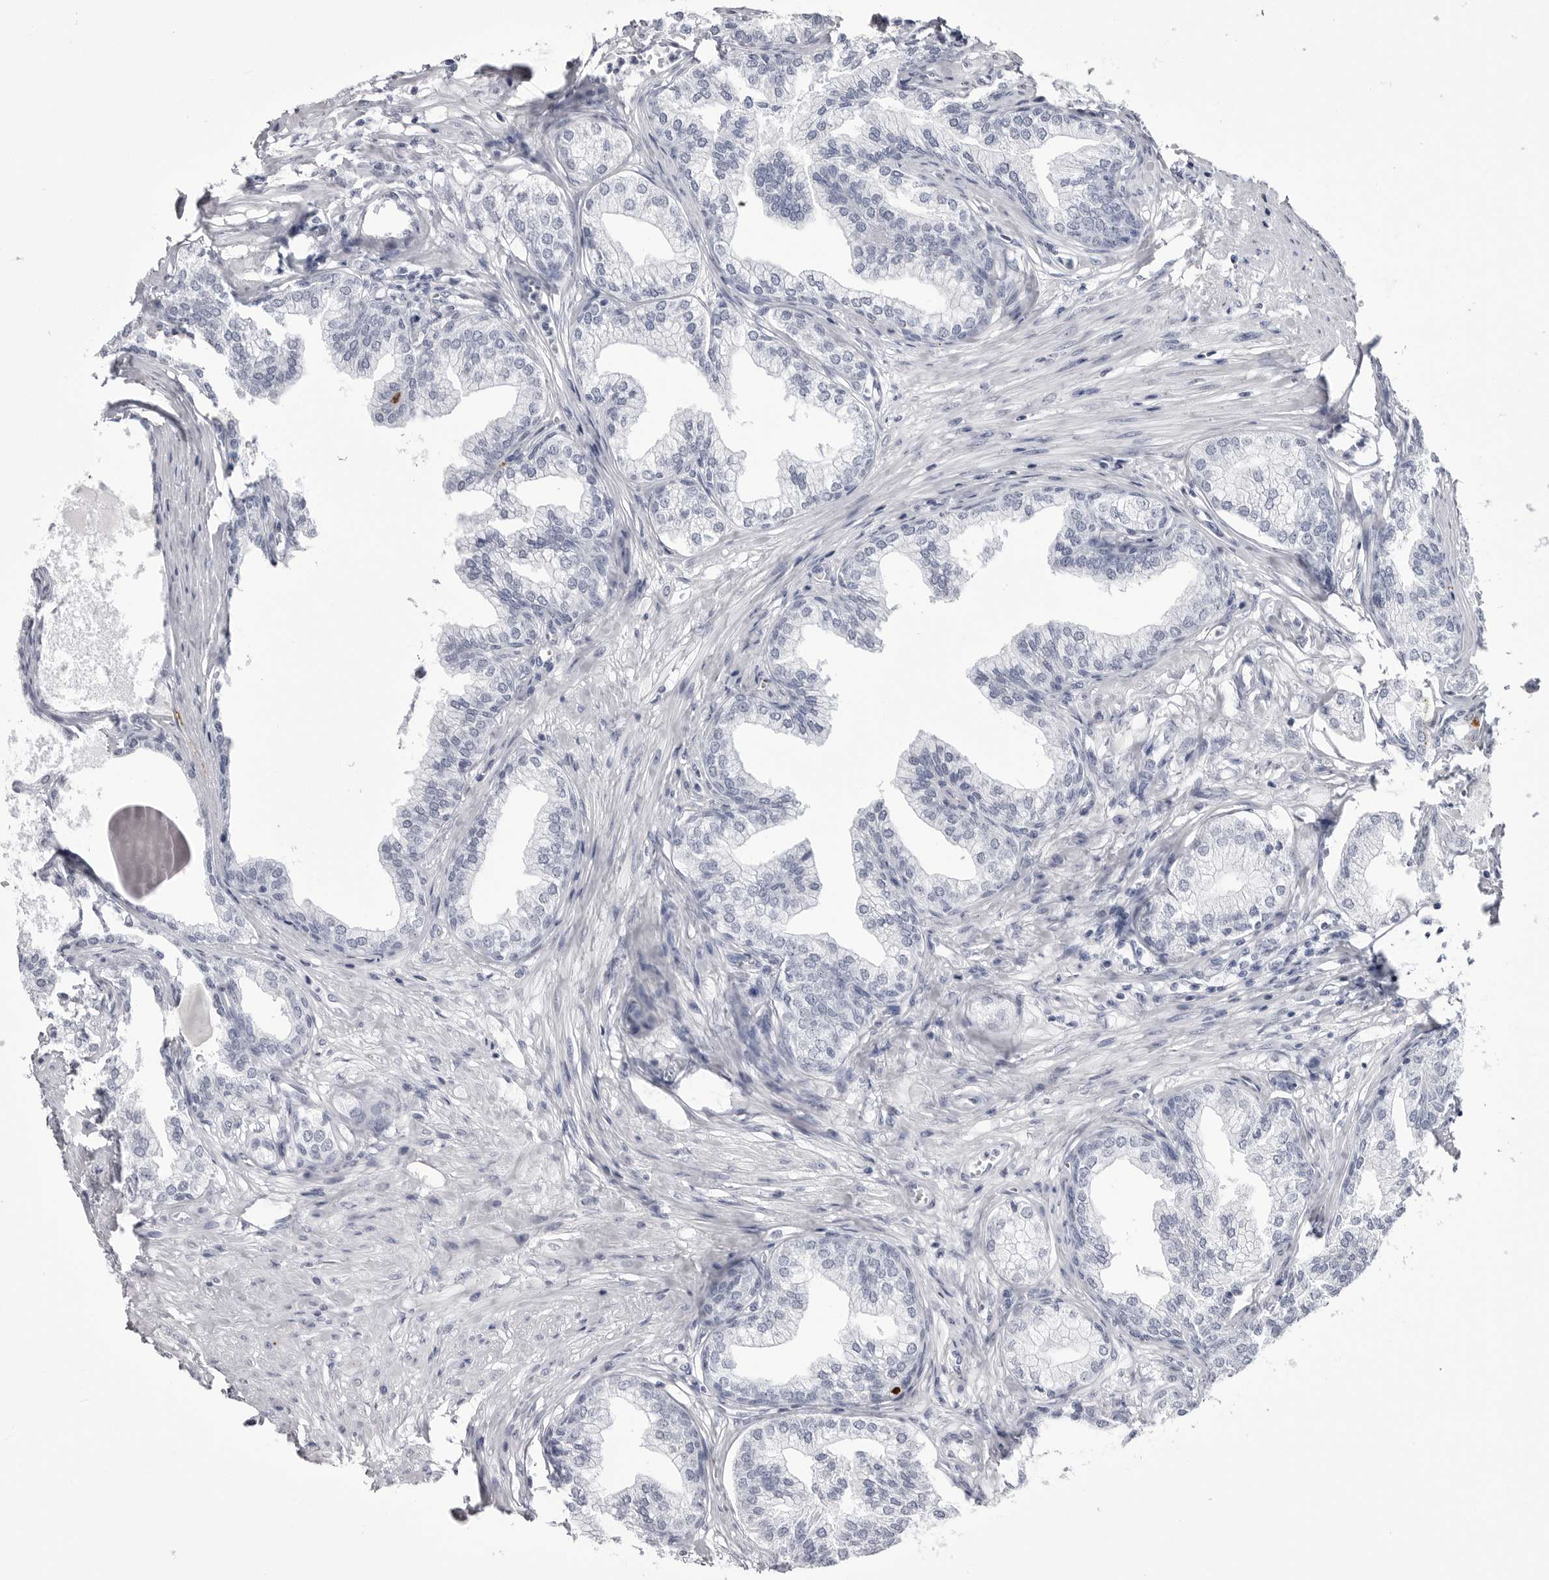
{"staining": {"intensity": "negative", "quantity": "none", "location": "none"}, "tissue": "prostate", "cell_type": "Glandular cells", "image_type": "normal", "snomed": [{"axis": "morphology", "description": "Normal tissue, NOS"}, {"axis": "morphology", "description": "Urothelial carcinoma, Low grade"}, {"axis": "topography", "description": "Urinary bladder"}, {"axis": "topography", "description": "Prostate"}], "caption": "This is an immunohistochemistry (IHC) image of normal human prostate. There is no staining in glandular cells.", "gene": "COL26A1", "patient": {"sex": "male", "age": 60}}